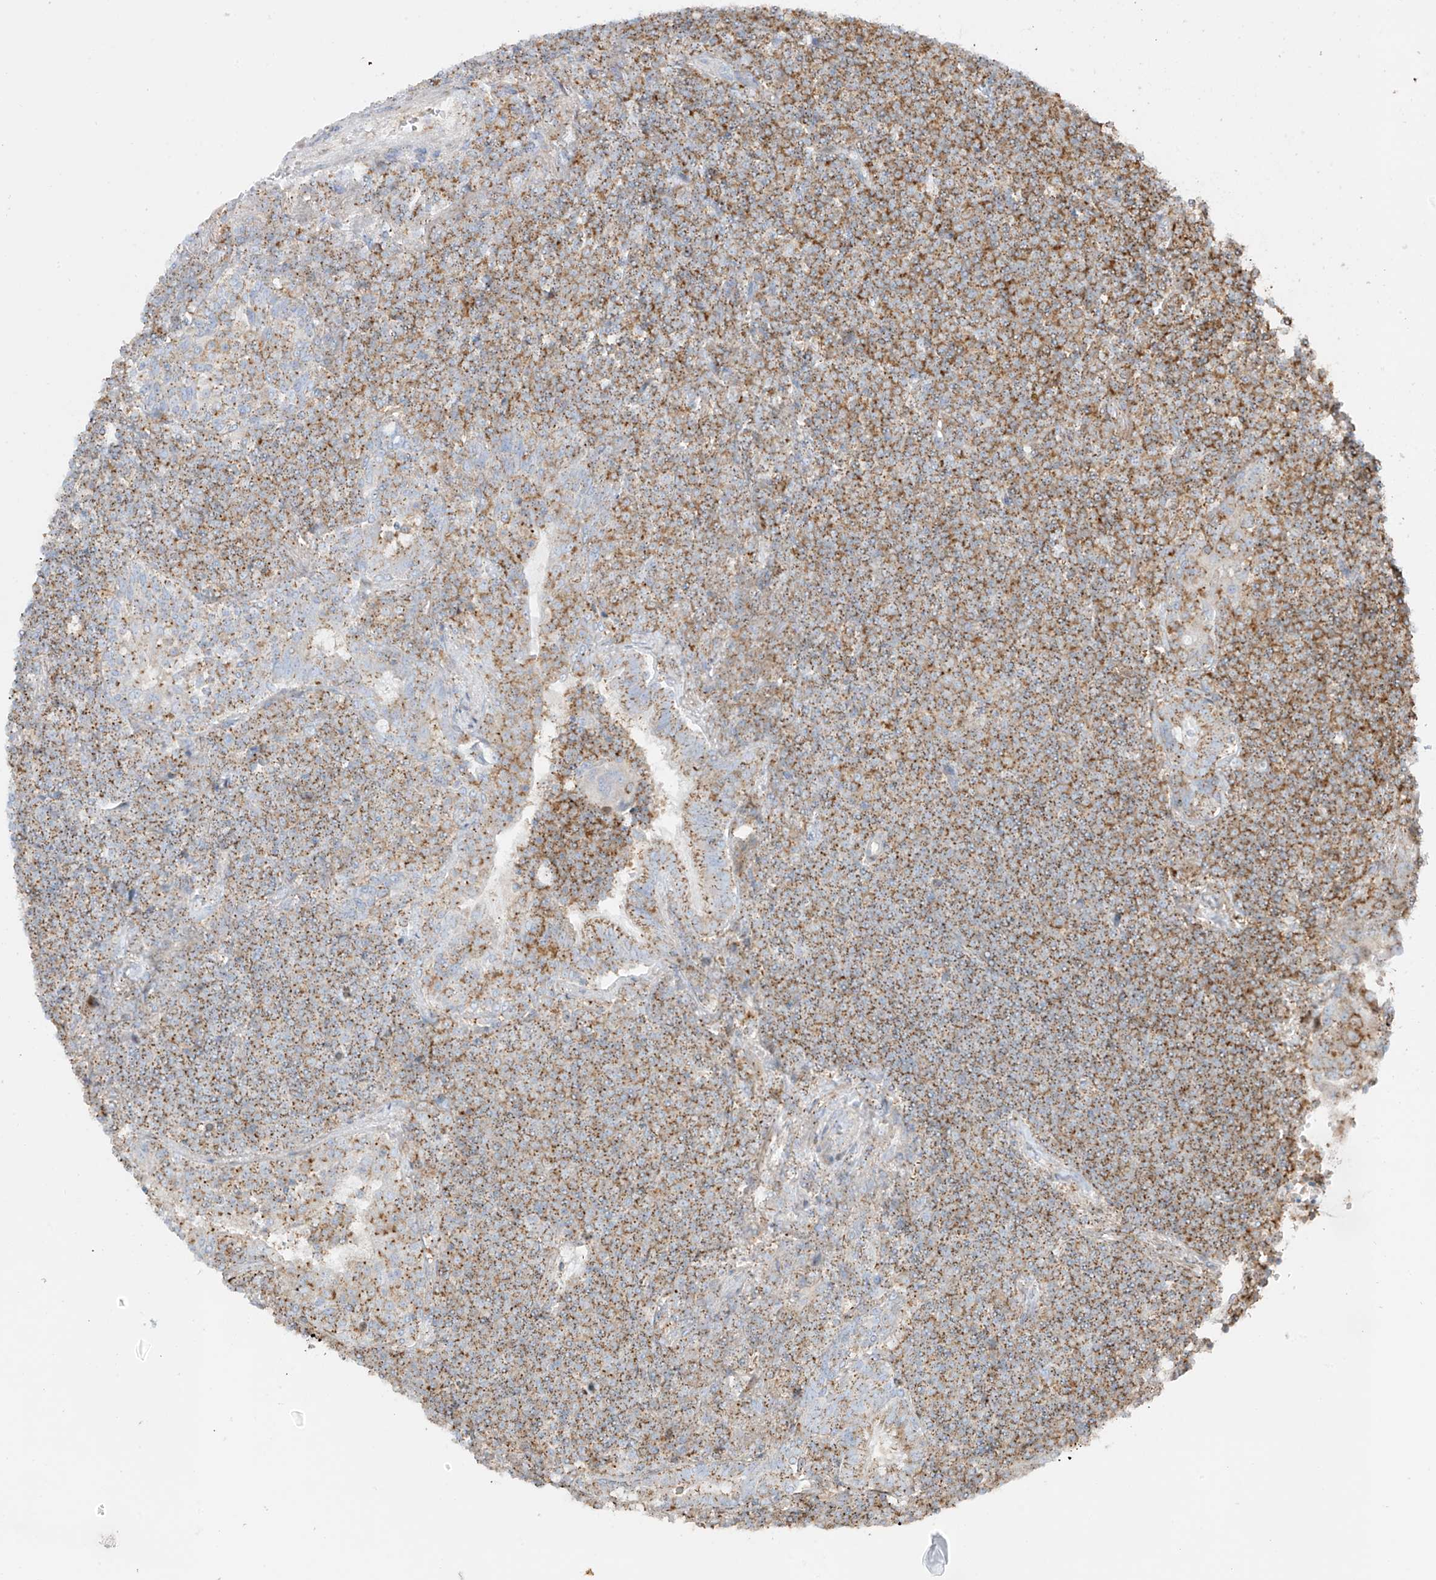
{"staining": {"intensity": "moderate", "quantity": ">75%", "location": "cytoplasmic/membranous"}, "tissue": "lymphoma", "cell_type": "Tumor cells", "image_type": "cancer", "snomed": [{"axis": "morphology", "description": "Malignant lymphoma, non-Hodgkin's type, Low grade"}, {"axis": "topography", "description": "Lung"}], "caption": "Malignant lymphoma, non-Hodgkin's type (low-grade) stained for a protein shows moderate cytoplasmic/membranous positivity in tumor cells.", "gene": "XKR3", "patient": {"sex": "female", "age": 71}}